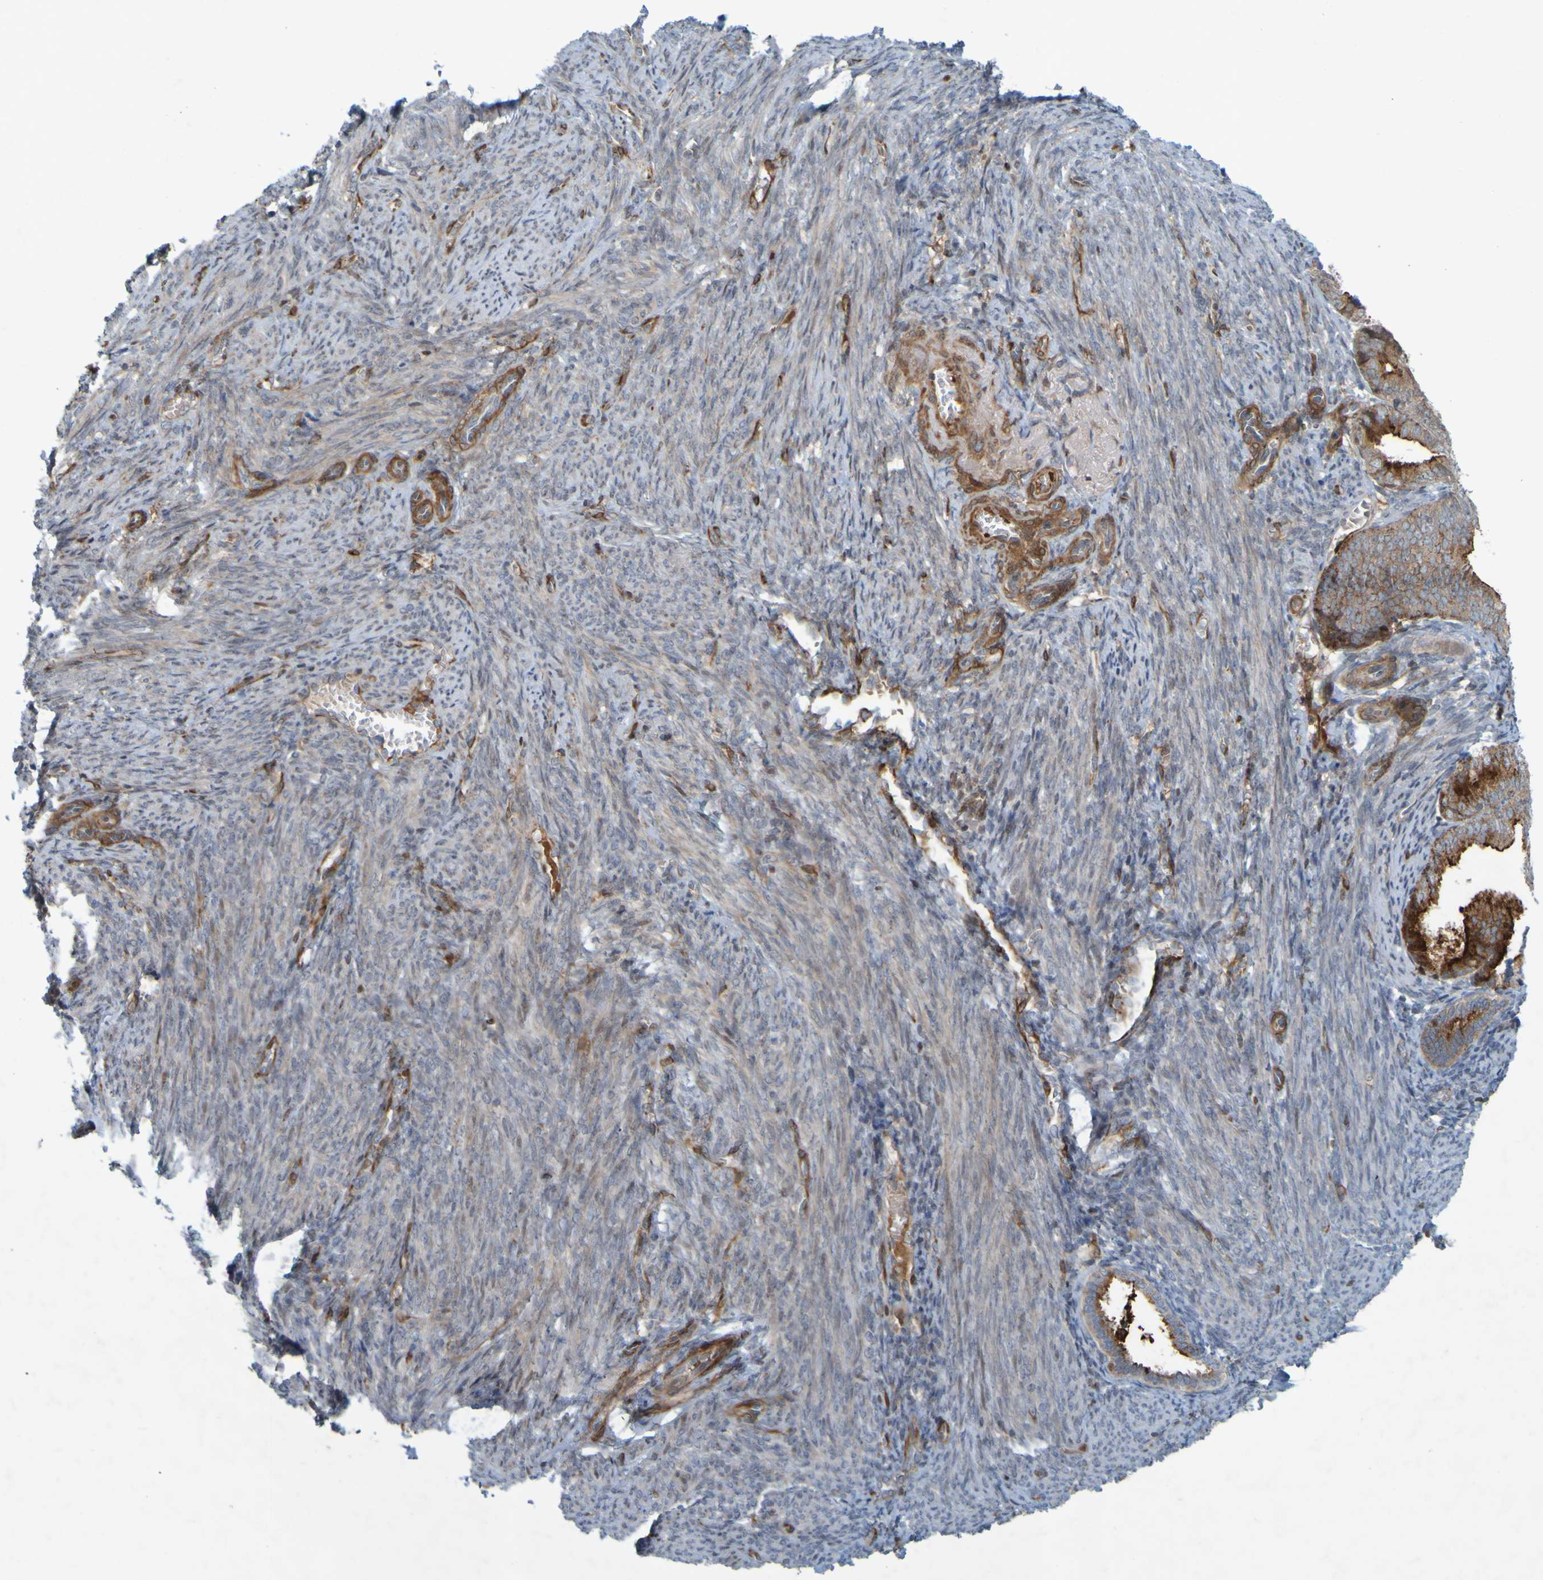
{"staining": {"intensity": "strong", "quantity": "25%-75%", "location": "cytoplasmic/membranous"}, "tissue": "endometrial cancer", "cell_type": "Tumor cells", "image_type": "cancer", "snomed": [{"axis": "morphology", "description": "Adenocarcinoma, NOS"}, {"axis": "topography", "description": "Endometrium"}], "caption": "Human endometrial cancer stained with a protein marker displays strong staining in tumor cells.", "gene": "GUCY1A1", "patient": {"sex": "female", "age": 63}}